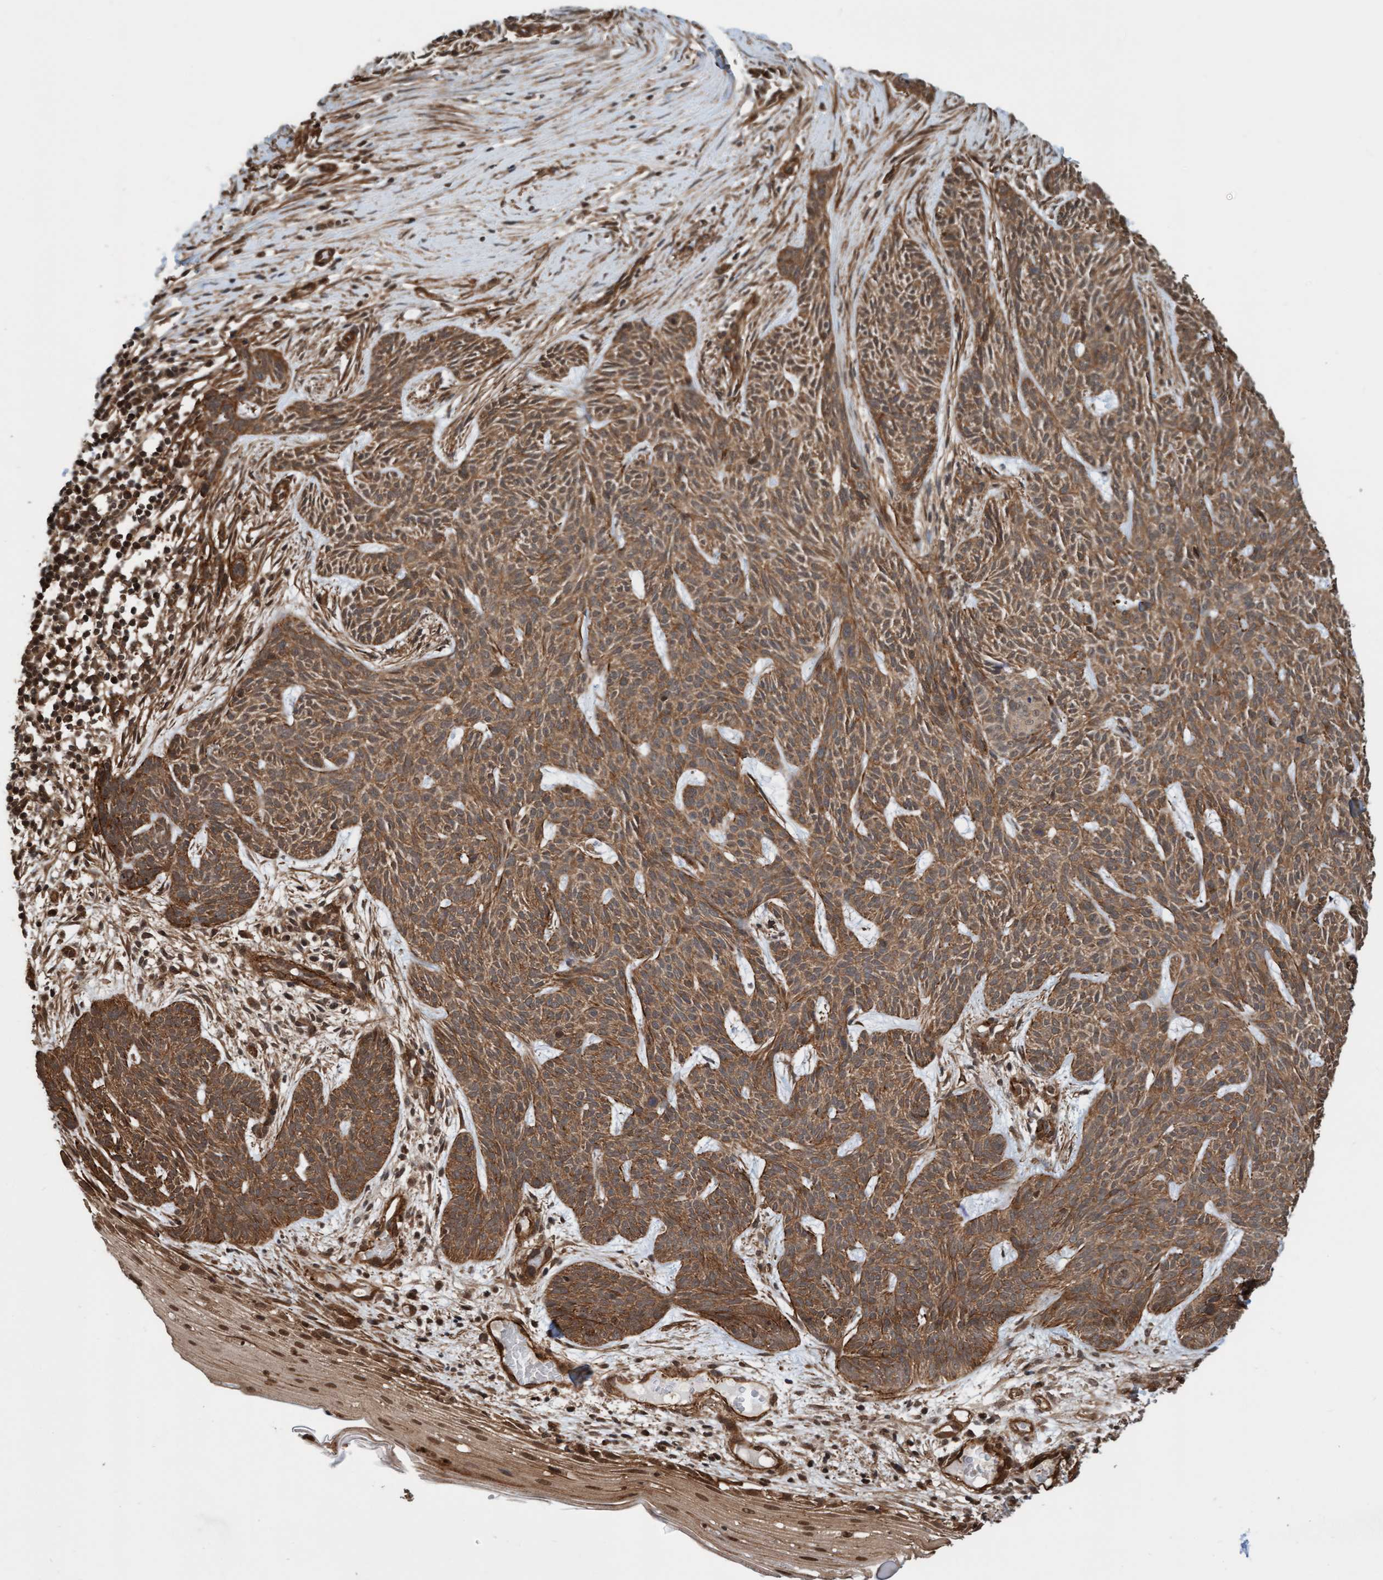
{"staining": {"intensity": "moderate", "quantity": ">75%", "location": "cytoplasmic/membranous"}, "tissue": "skin cancer", "cell_type": "Tumor cells", "image_type": "cancer", "snomed": [{"axis": "morphology", "description": "Basal cell carcinoma"}, {"axis": "topography", "description": "Skin"}], "caption": "DAB immunohistochemical staining of human skin cancer reveals moderate cytoplasmic/membranous protein positivity in approximately >75% of tumor cells. (Brightfield microscopy of DAB IHC at high magnification).", "gene": "STXBP4", "patient": {"sex": "female", "age": 59}}